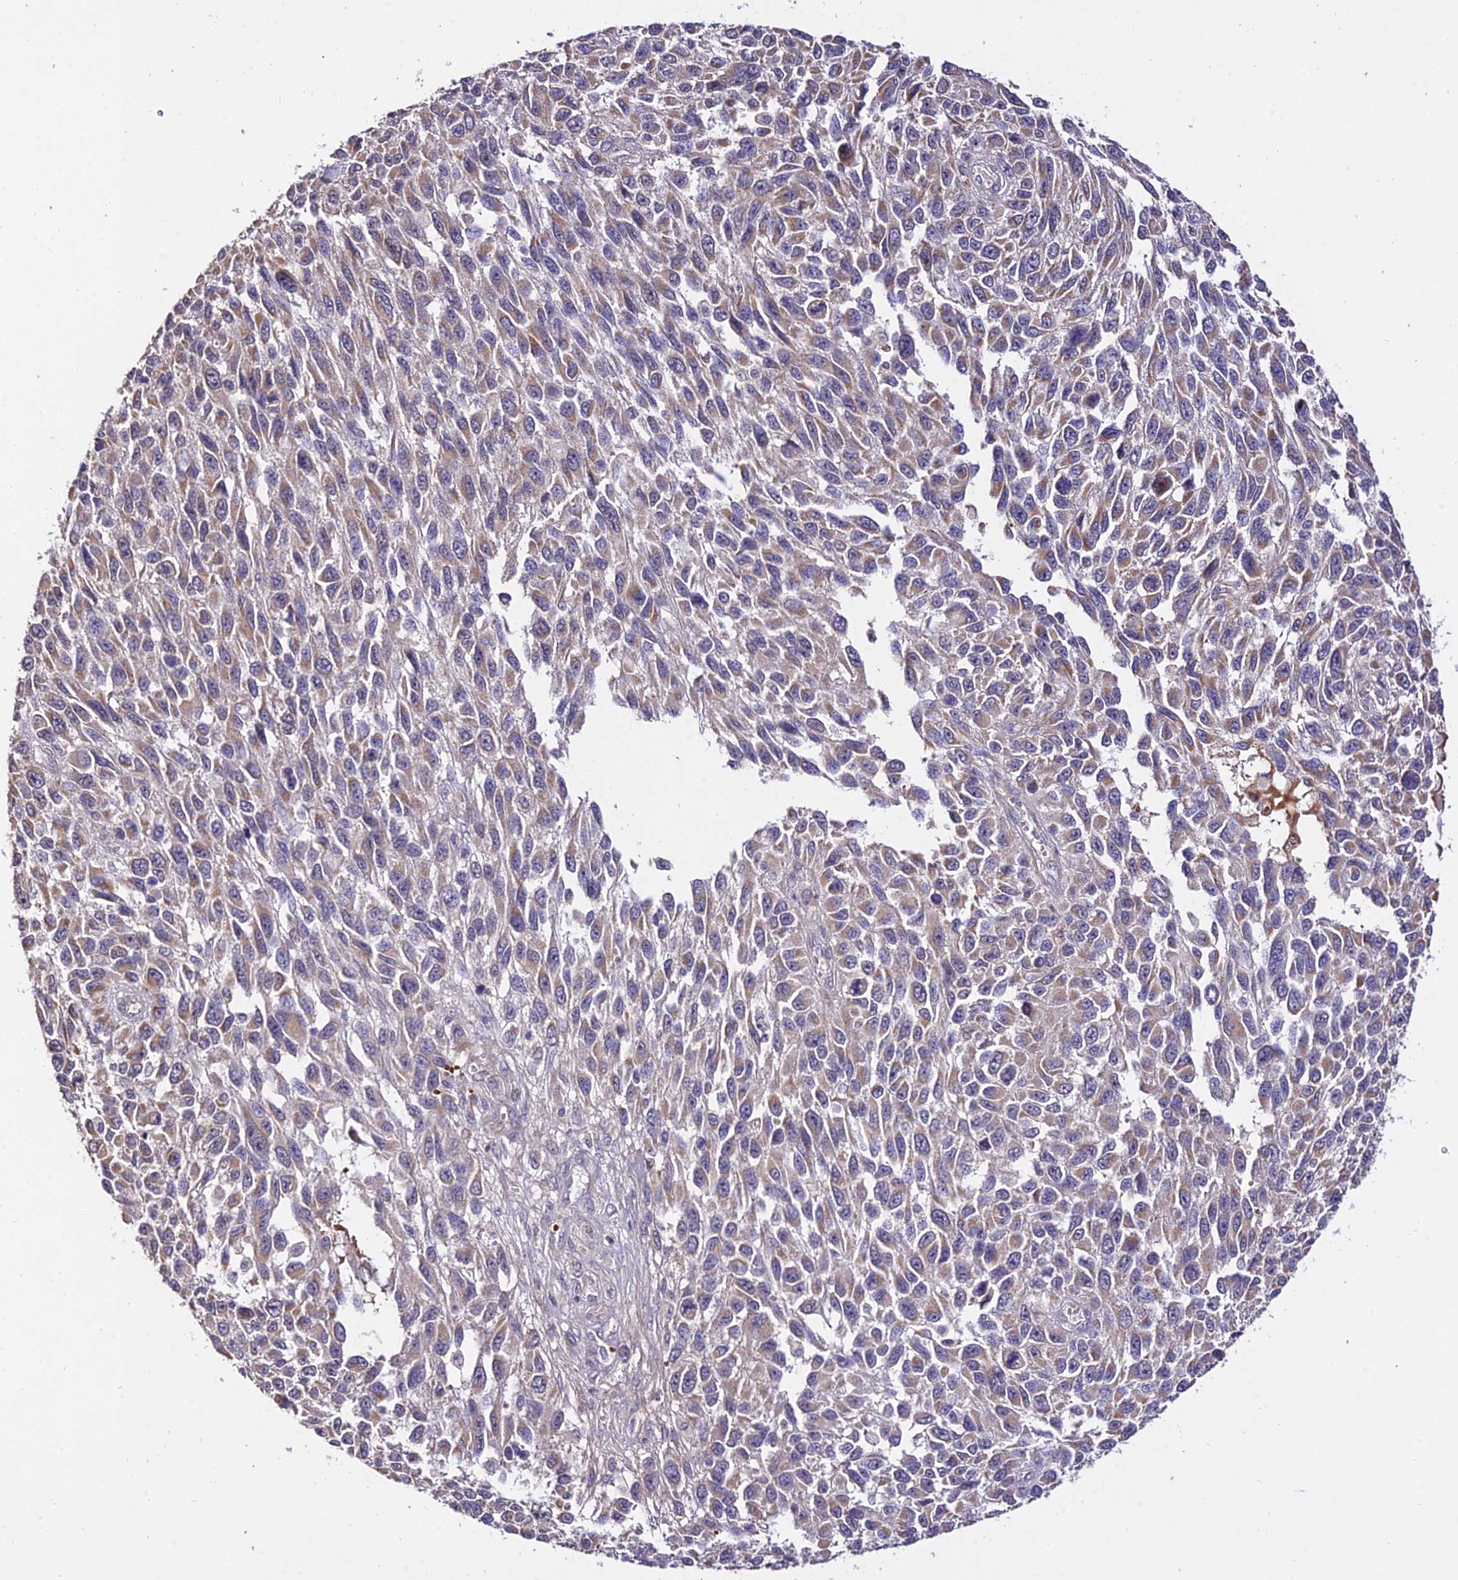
{"staining": {"intensity": "weak", "quantity": "25%-75%", "location": "cytoplasmic/membranous"}, "tissue": "melanoma", "cell_type": "Tumor cells", "image_type": "cancer", "snomed": [{"axis": "morphology", "description": "Malignant melanoma, NOS"}, {"axis": "topography", "description": "Skin"}], "caption": "A brown stain highlights weak cytoplasmic/membranous staining of a protein in malignant melanoma tumor cells. Immunohistochemistry stains the protein of interest in brown and the nuclei are stained blue.", "gene": "WDR5B", "patient": {"sex": "female", "age": 96}}